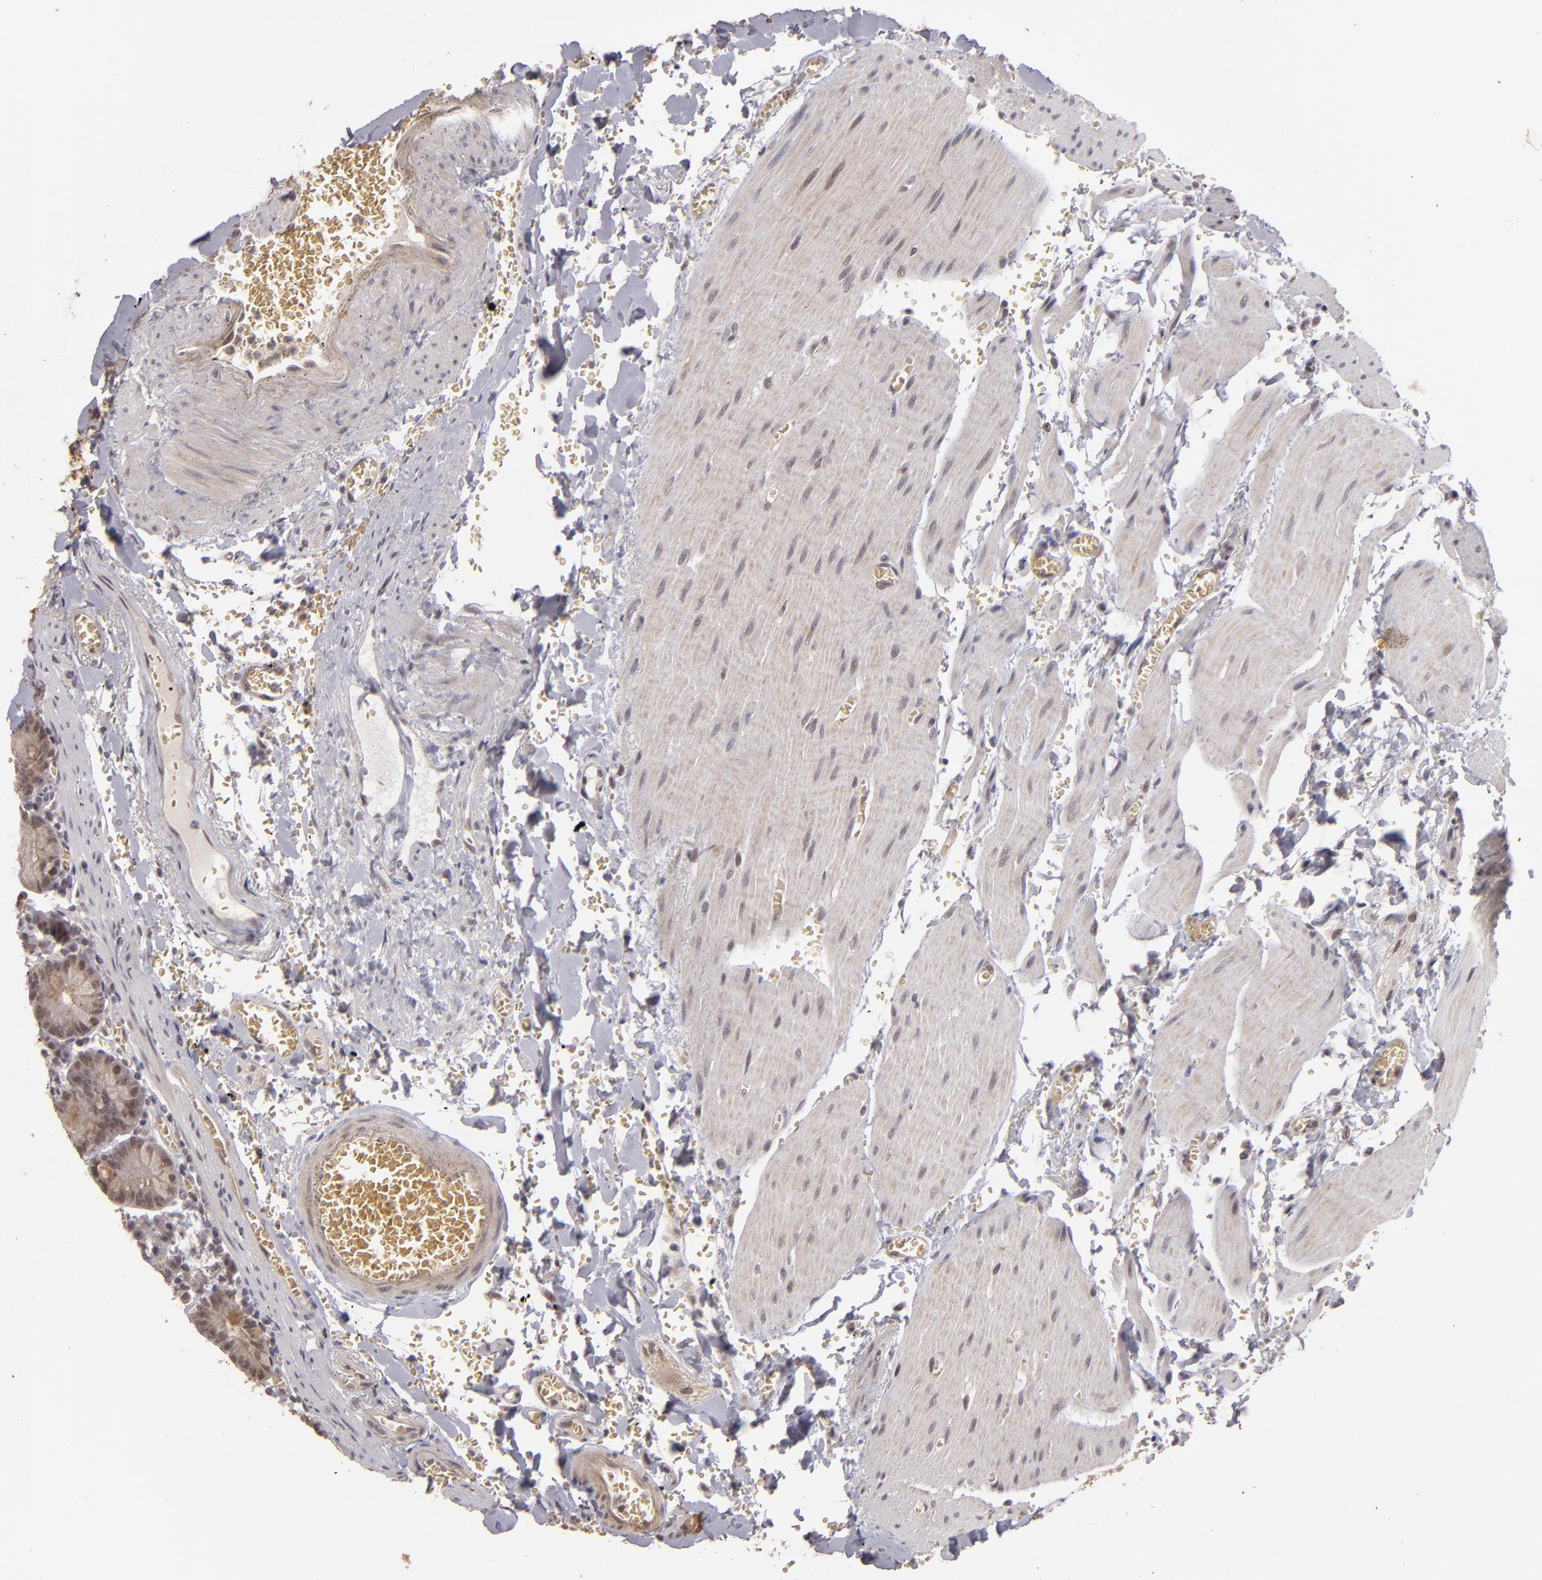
{"staining": {"intensity": "moderate", "quantity": "25%-75%", "location": "cytoplasmic/membranous"}, "tissue": "small intestine", "cell_type": "Glandular cells", "image_type": "normal", "snomed": [{"axis": "morphology", "description": "Normal tissue, NOS"}, {"axis": "topography", "description": "Small intestine"}], "caption": "Small intestine stained with DAB (3,3'-diaminobenzidine) immunohistochemistry (IHC) shows medium levels of moderate cytoplasmic/membranous staining in about 25%-75% of glandular cells.", "gene": "DFFA", "patient": {"sex": "male", "age": 71}}